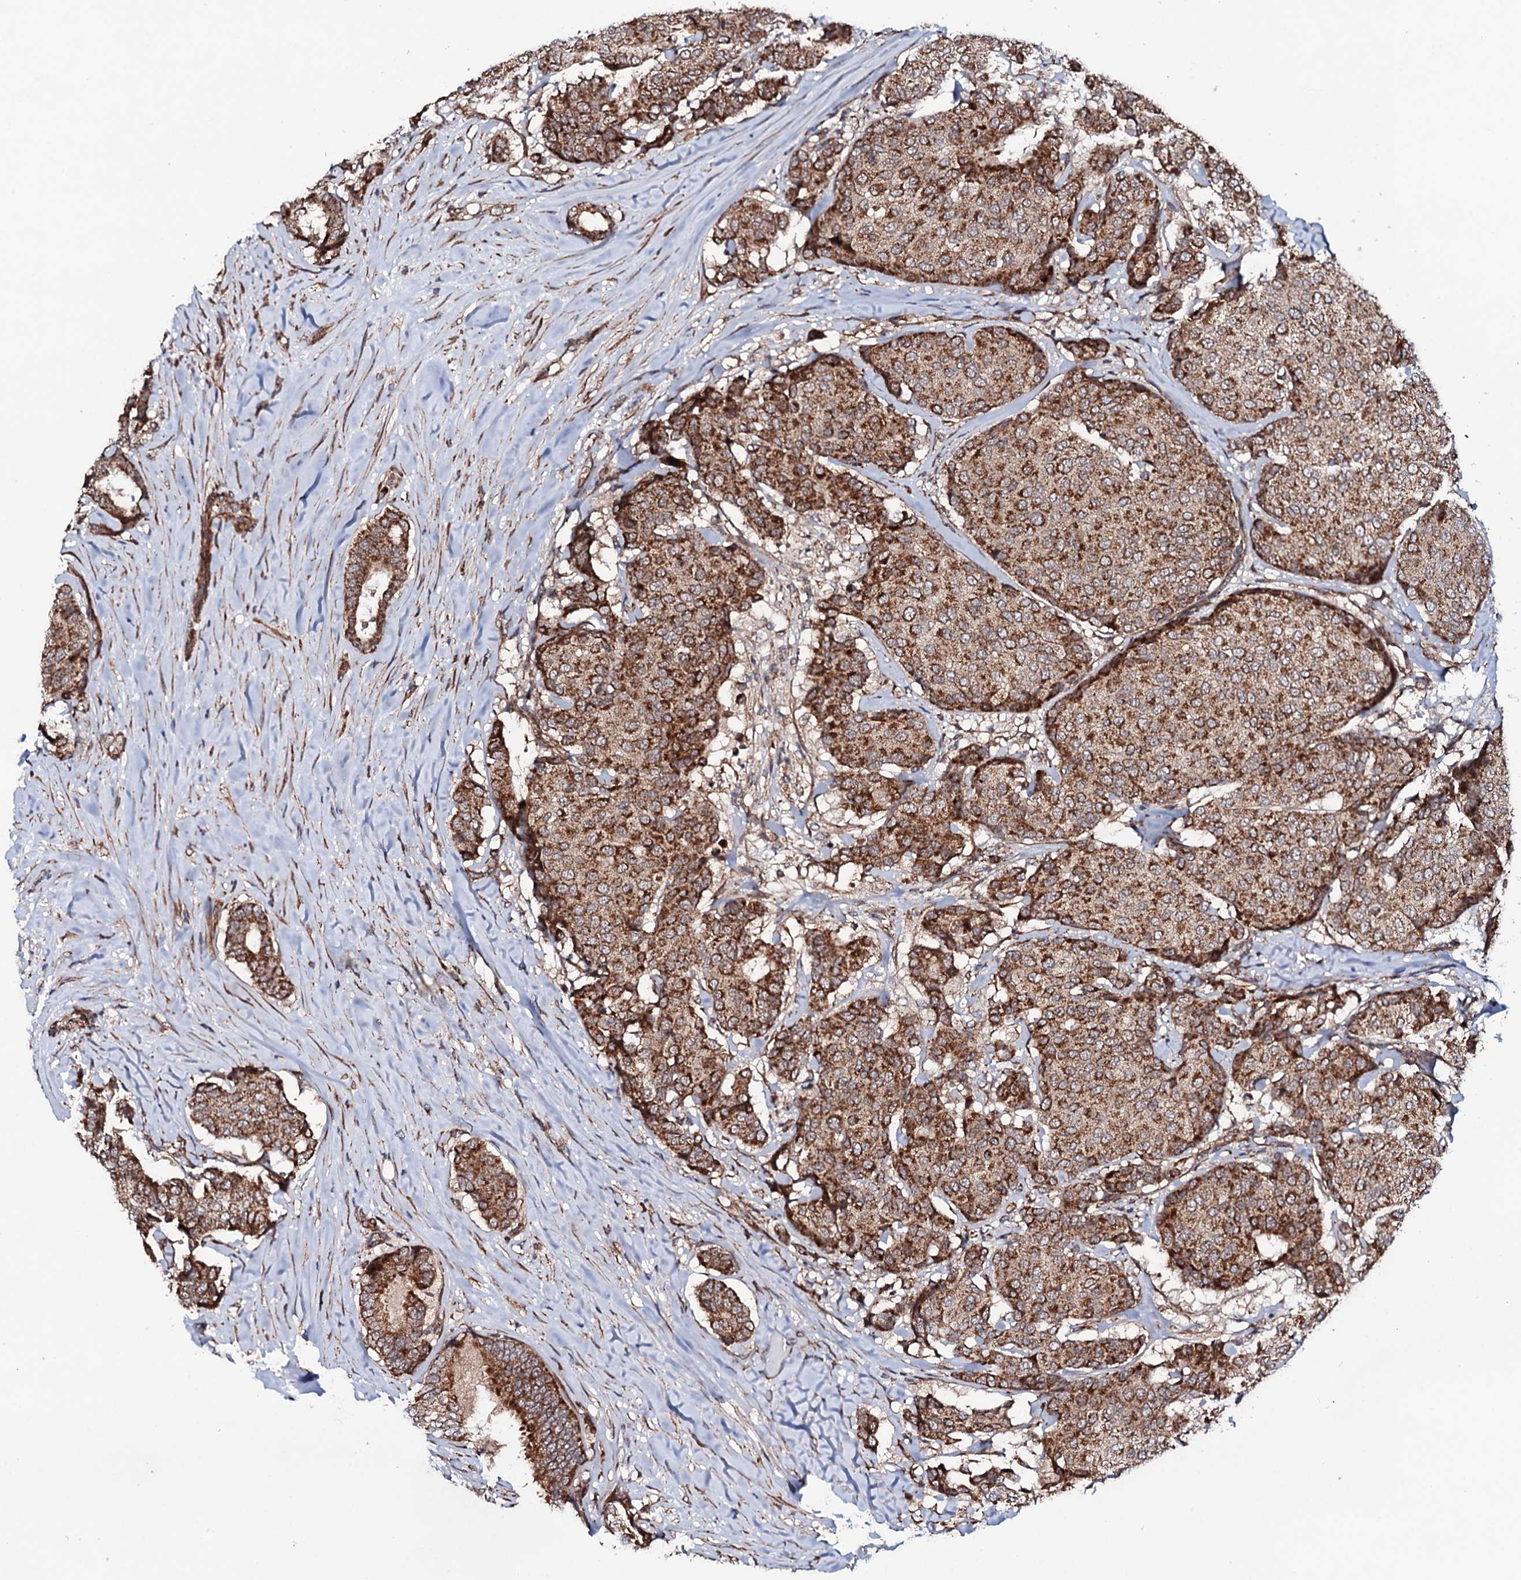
{"staining": {"intensity": "strong", "quantity": ">75%", "location": "cytoplasmic/membranous"}, "tissue": "breast cancer", "cell_type": "Tumor cells", "image_type": "cancer", "snomed": [{"axis": "morphology", "description": "Duct carcinoma"}, {"axis": "topography", "description": "Breast"}], "caption": "Tumor cells exhibit high levels of strong cytoplasmic/membranous staining in approximately >75% of cells in breast cancer (invasive ductal carcinoma). The protein of interest is shown in brown color, while the nuclei are stained blue.", "gene": "MTIF3", "patient": {"sex": "female", "age": 75}}